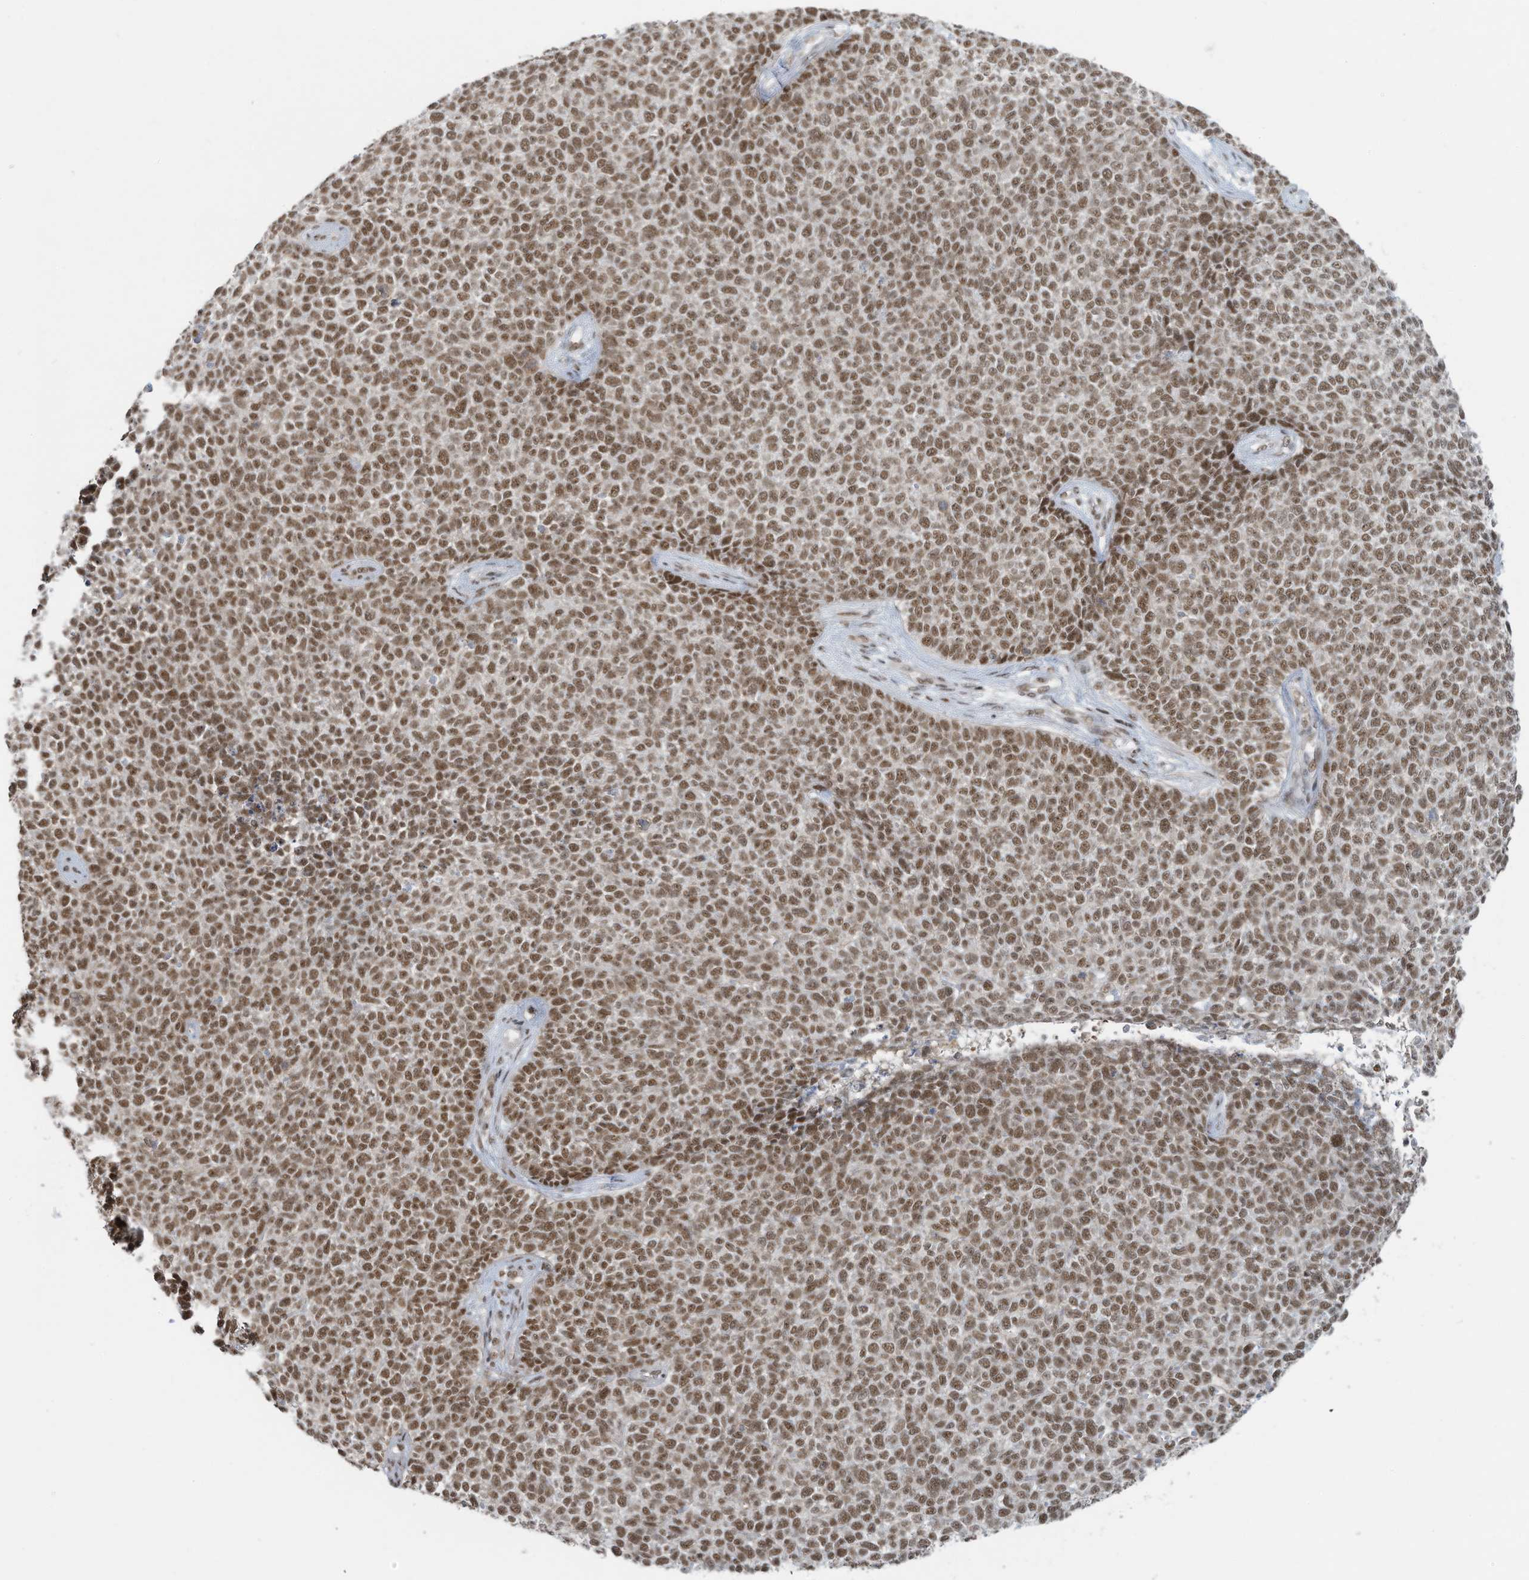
{"staining": {"intensity": "moderate", "quantity": ">75%", "location": "nuclear"}, "tissue": "skin cancer", "cell_type": "Tumor cells", "image_type": "cancer", "snomed": [{"axis": "morphology", "description": "Basal cell carcinoma"}, {"axis": "topography", "description": "Skin"}], "caption": "DAB immunohistochemical staining of basal cell carcinoma (skin) reveals moderate nuclear protein positivity in approximately >75% of tumor cells.", "gene": "DBR1", "patient": {"sex": "female", "age": 84}}